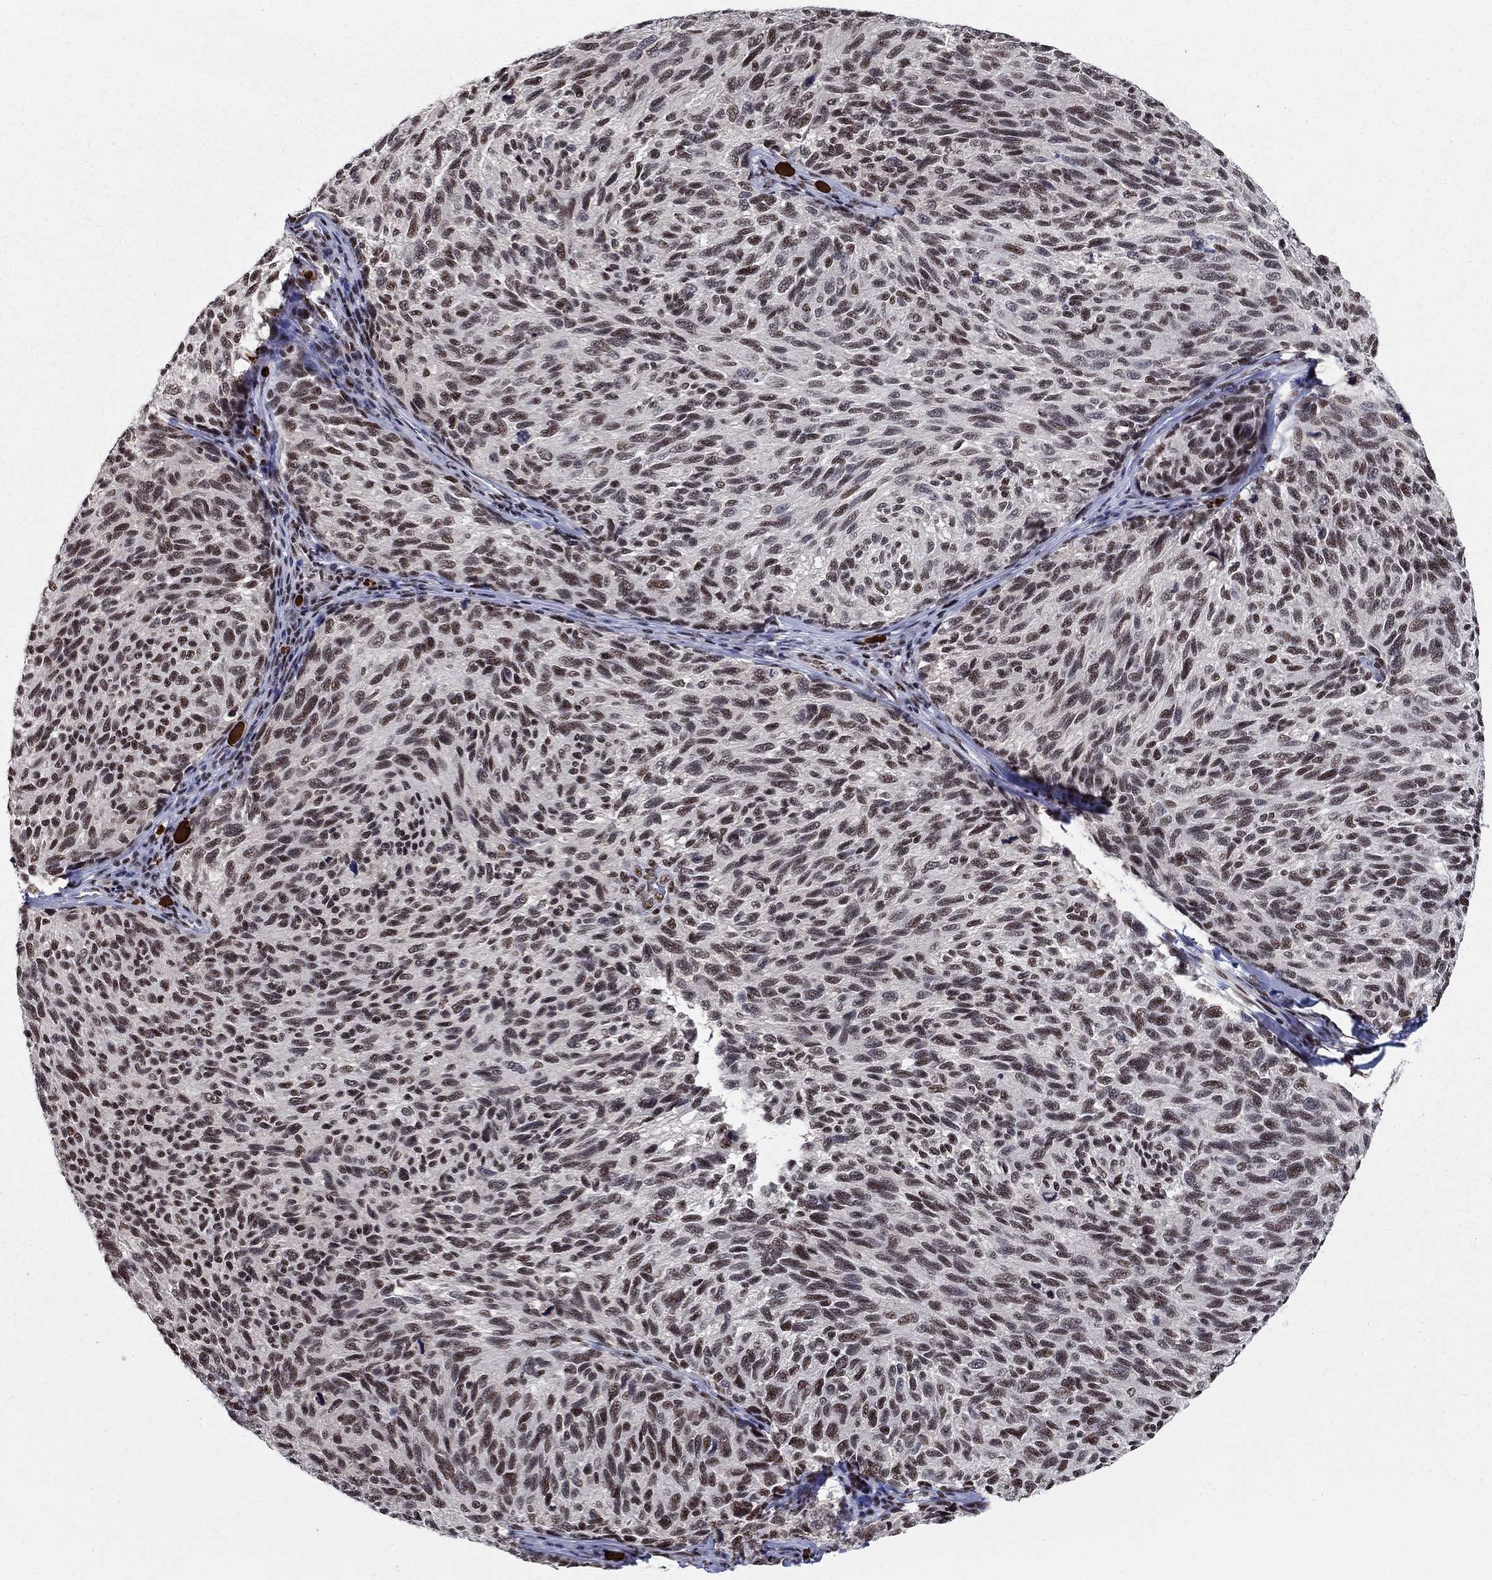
{"staining": {"intensity": "moderate", "quantity": "25%-75%", "location": "nuclear"}, "tissue": "melanoma", "cell_type": "Tumor cells", "image_type": "cancer", "snomed": [{"axis": "morphology", "description": "Malignant melanoma, NOS"}, {"axis": "topography", "description": "Skin"}], "caption": "Immunohistochemistry of human malignant melanoma displays medium levels of moderate nuclear positivity in approximately 25%-75% of tumor cells. Immunohistochemistry stains the protein in brown and the nuclei are stained blue.", "gene": "FBXO16", "patient": {"sex": "female", "age": 73}}